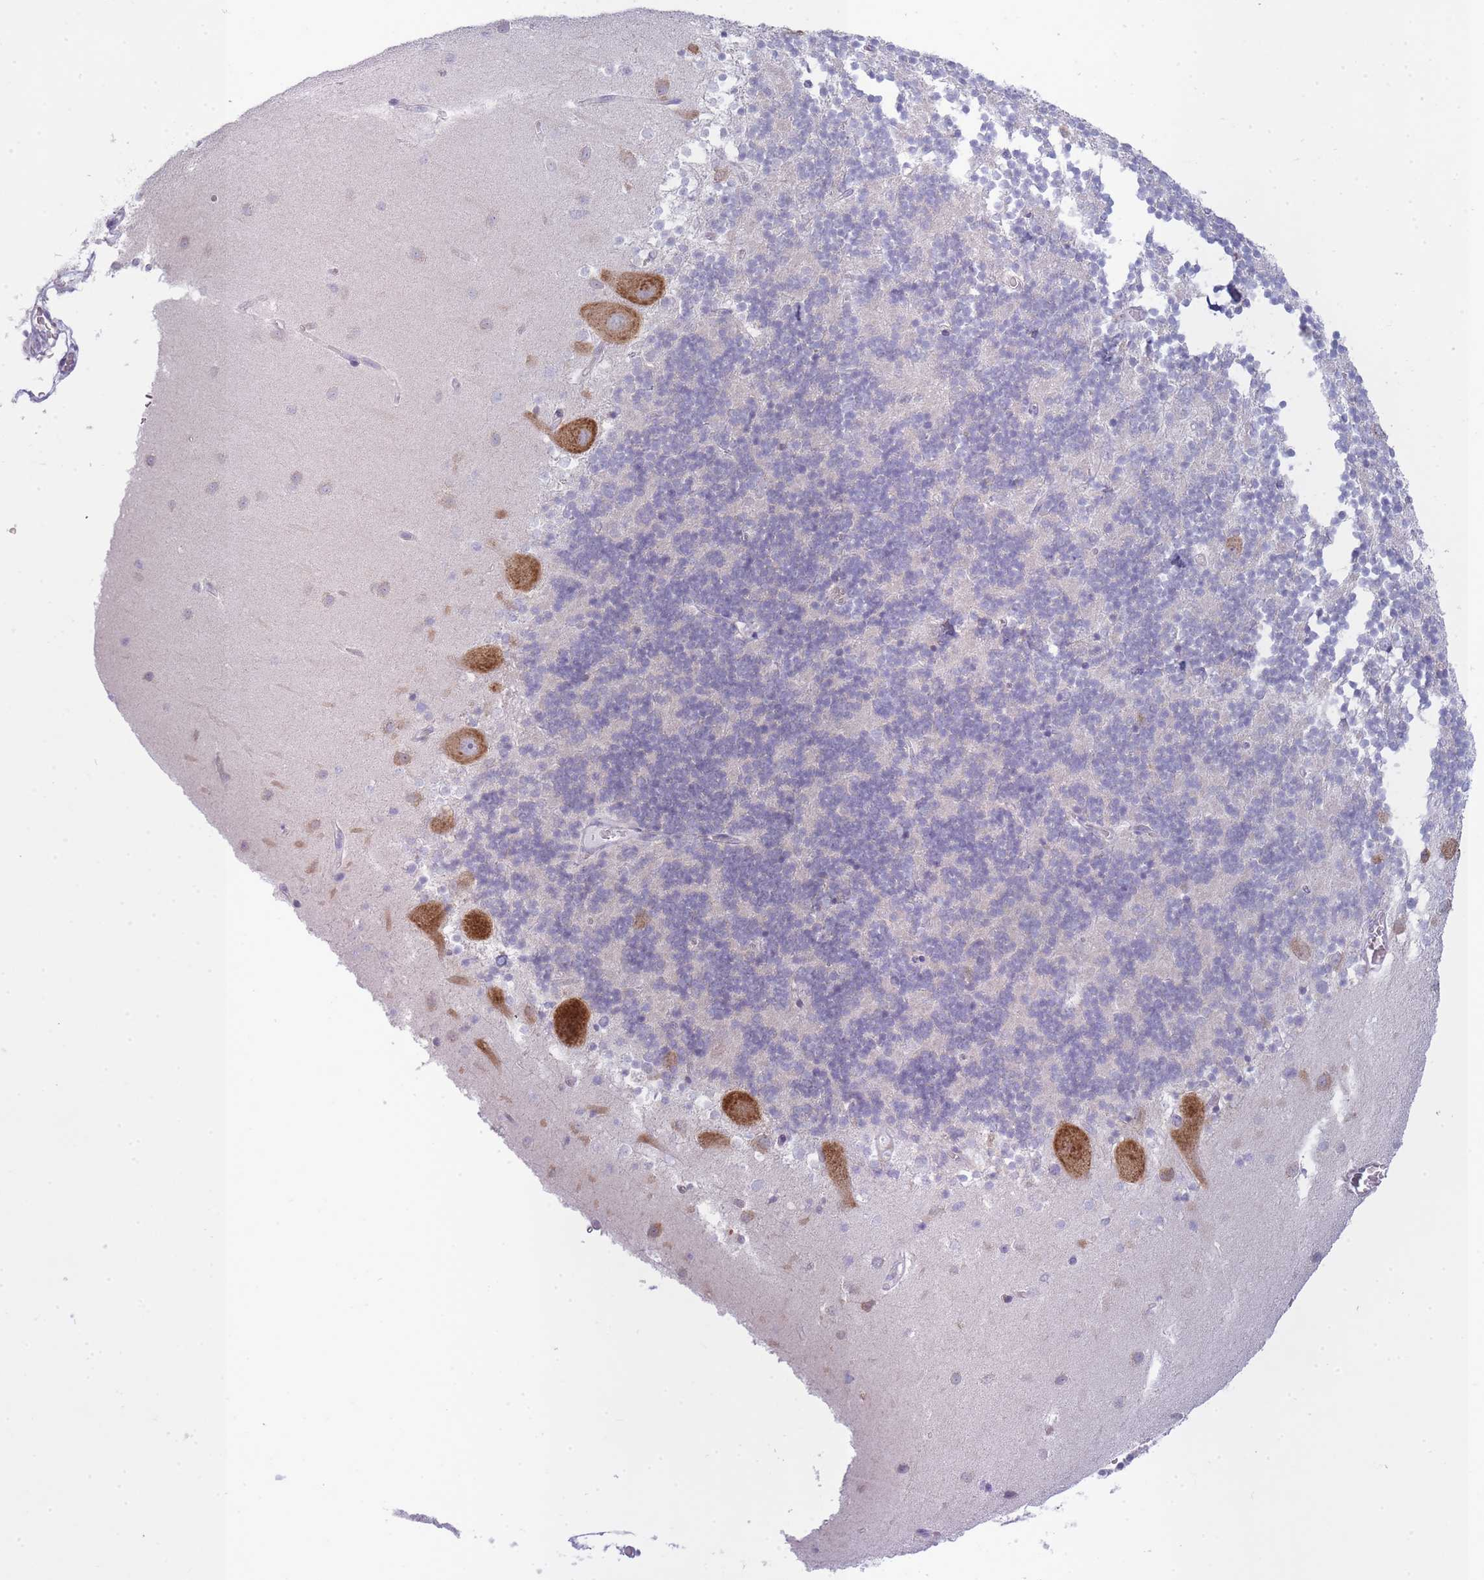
{"staining": {"intensity": "negative", "quantity": "none", "location": "none"}, "tissue": "cerebellum", "cell_type": "Cells in granular layer", "image_type": "normal", "snomed": [{"axis": "morphology", "description": "Normal tissue, NOS"}, {"axis": "topography", "description": "Cerebellum"}], "caption": "Immunohistochemical staining of unremarkable human cerebellum displays no significant expression in cells in granular layer. Nuclei are stained in blue.", "gene": "OR5L1", "patient": {"sex": "male", "age": 54}}